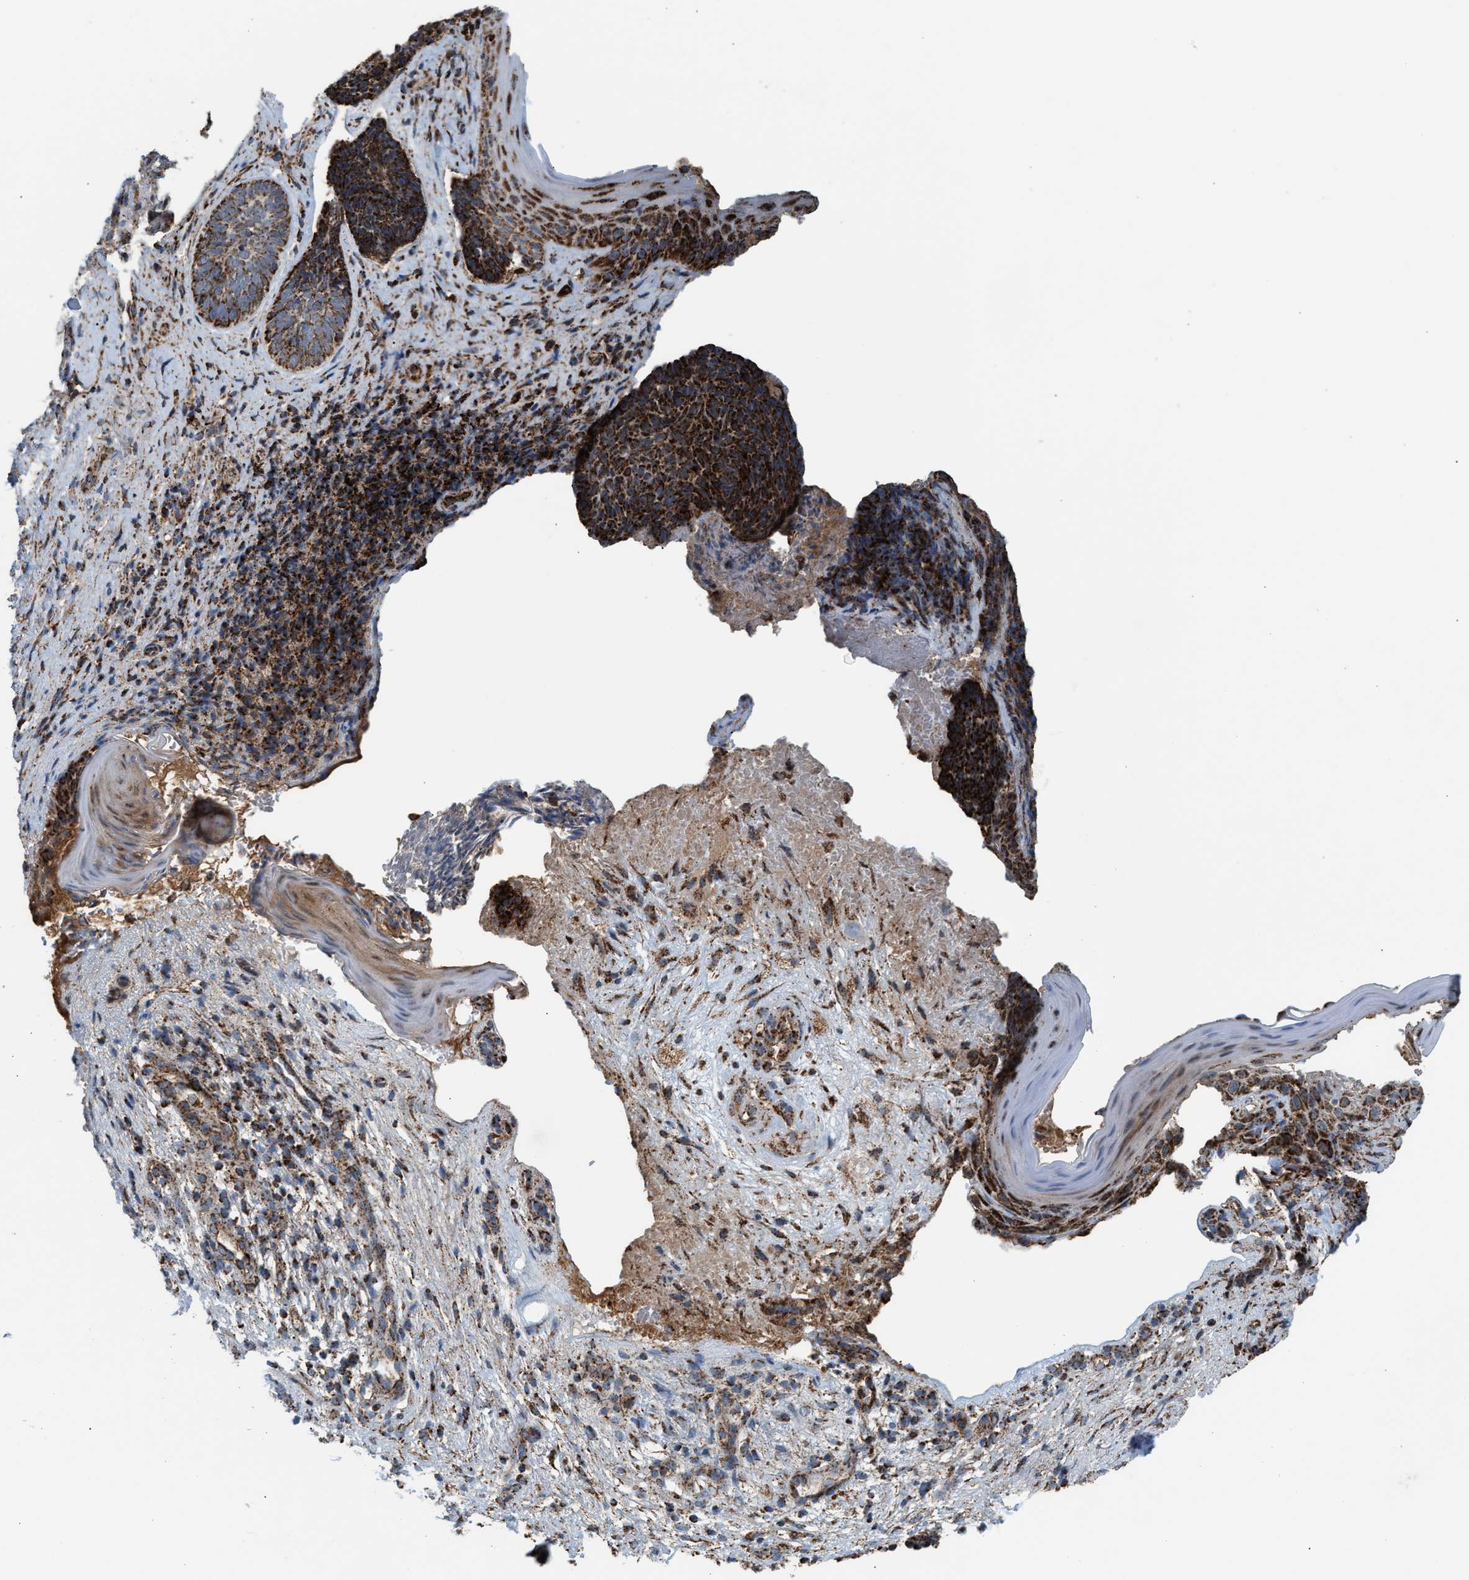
{"staining": {"intensity": "strong", "quantity": ">75%", "location": "cytoplasmic/membranous"}, "tissue": "skin cancer", "cell_type": "Tumor cells", "image_type": "cancer", "snomed": [{"axis": "morphology", "description": "Basal cell carcinoma"}, {"axis": "topography", "description": "Skin"}], "caption": "Immunohistochemical staining of basal cell carcinoma (skin) reveals strong cytoplasmic/membranous protein staining in about >75% of tumor cells.", "gene": "PMPCA", "patient": {"sex": "male", "age": 61}}